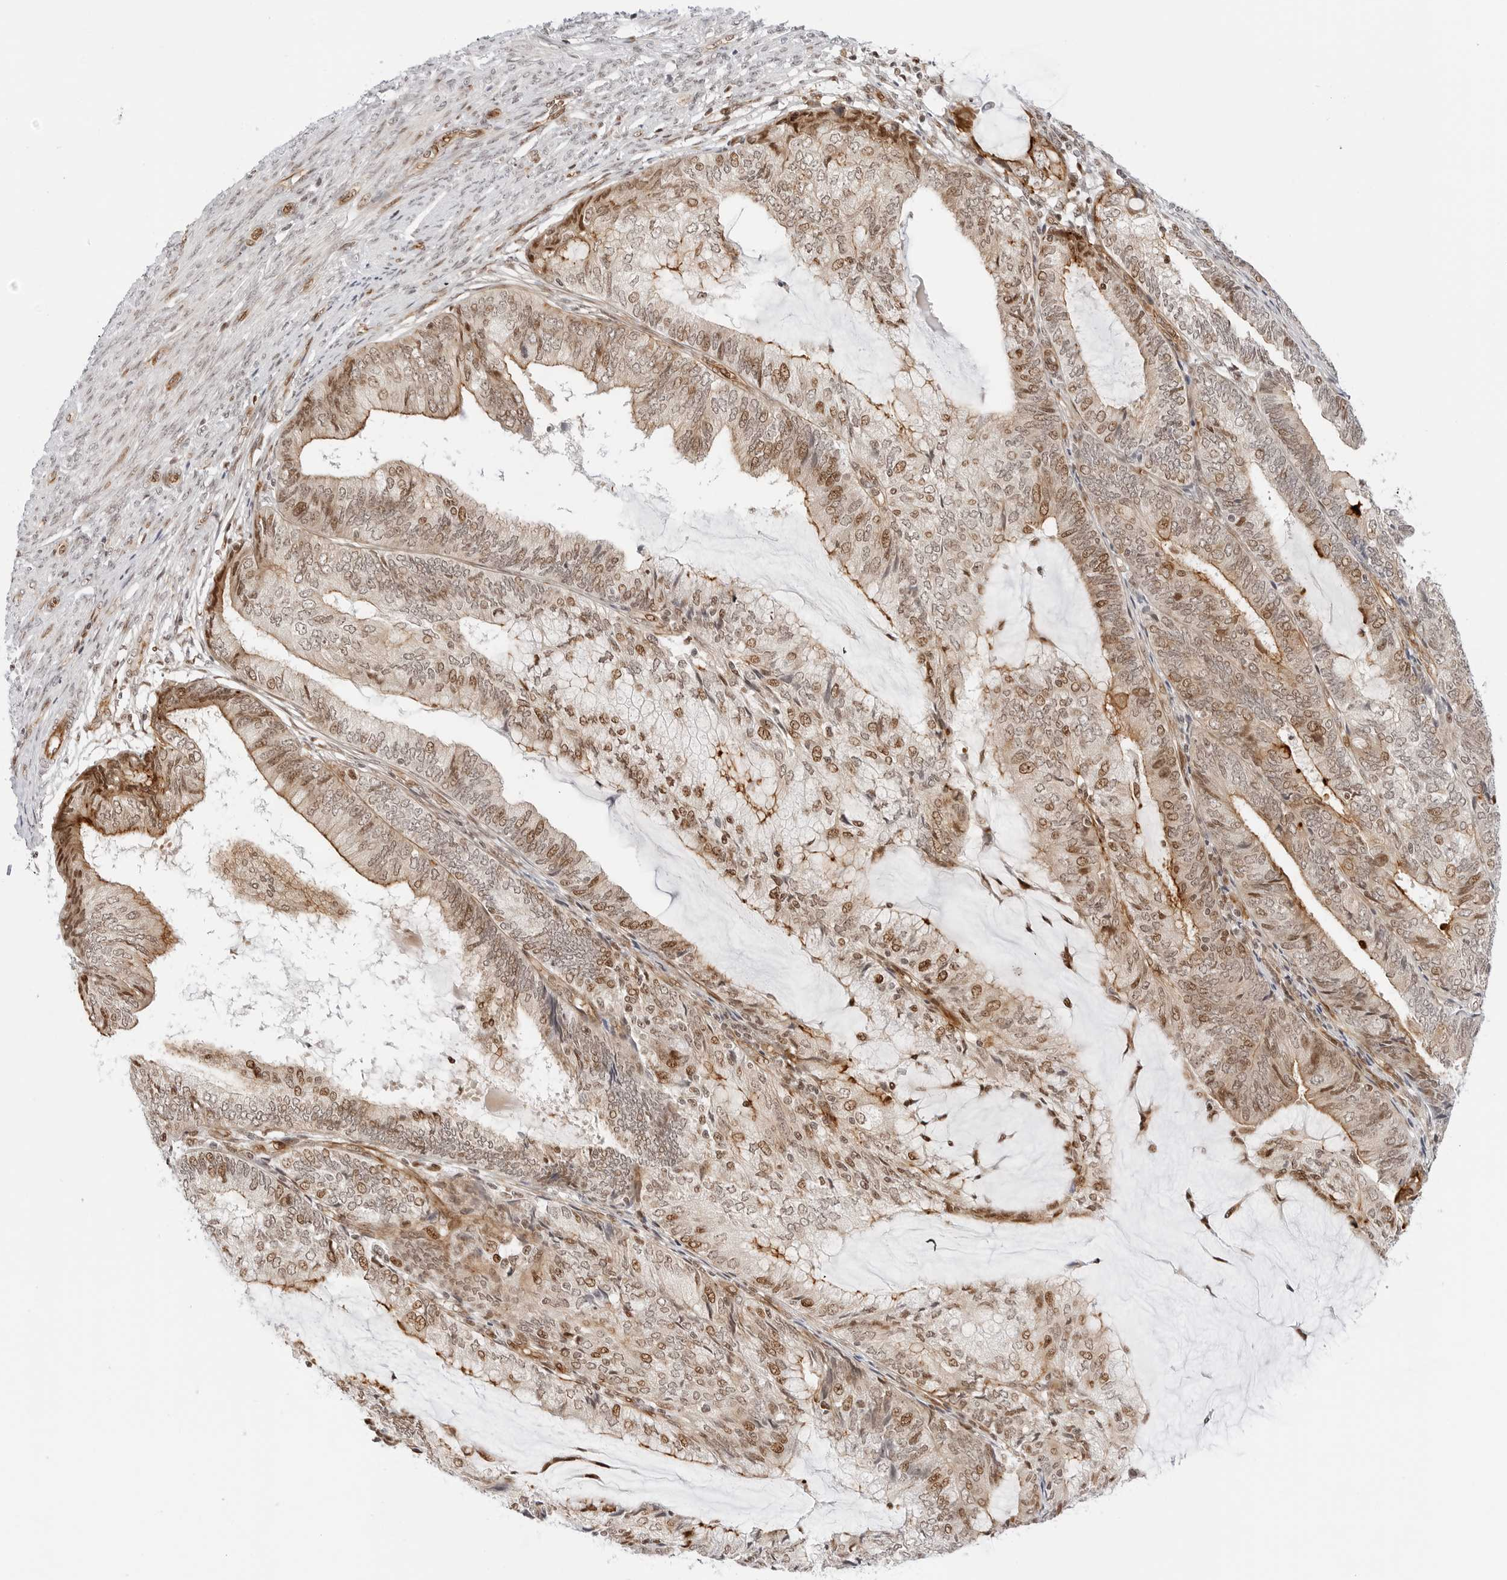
{"staining": {"intensity": "moderate", "quantity": ">75%", "location": "cytoplasmic/membranous,nuclear"}, "tissue": "endometrial cancer", "cell_type": "Tumor cells", "image_type": "cancer", "snomed": [{"axis": "morphology", "description": "Adenocarcinoma, NOS"}, {"axis": "topography", "description": "Endometrium"}], "caption": "High-power microscopy captured an immunohistochemistry (IHC) photomicrograph of endometrial cancer (adenocarcinoma), revealing moderate cytoplasmic/membranous and nuclear expression in about >75% of tumor cells.", "gene": "ZNF613", "patient": {"sex": "female", "age": 81}}